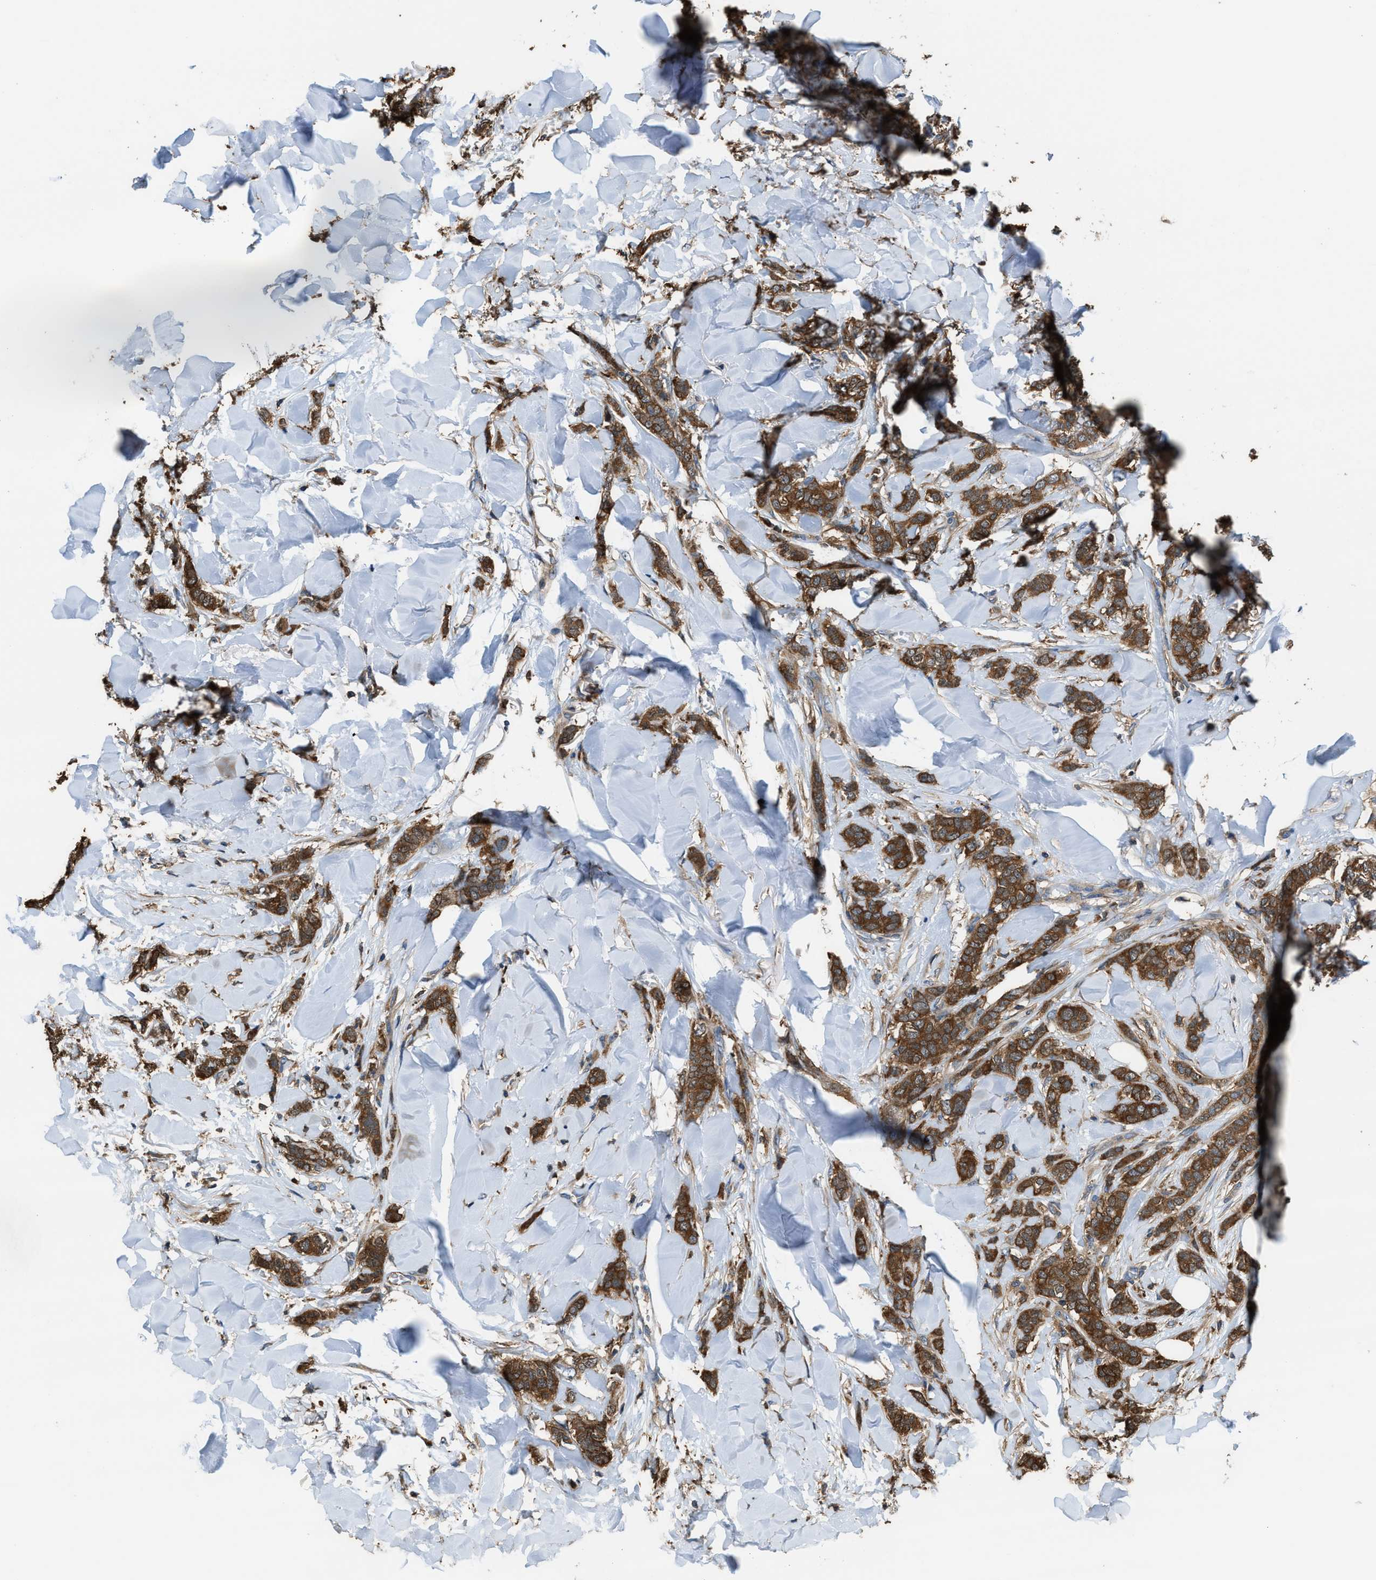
{"staining": {"intensity": "strong", "quantity": ">75%", "location": "cytoplasmic/membranous"}, "tissue": "breast cancer", "cell_type": "Tumor cells", "image_type": "cancer", "snomed": [{"axis": "morphology", "description": "Lobular carcinoma"}, {"axis": "topography", "description": "Skin"}, {"axis": "topography", "description": "Breast"}], "caption": "Breast lobular carcinoma tissue displays strong cytoplasmic/membranous positivity in approximately >75% of tumor cells", "gene": "ATIC", "patient": {"sex": "female", "age": 46}}